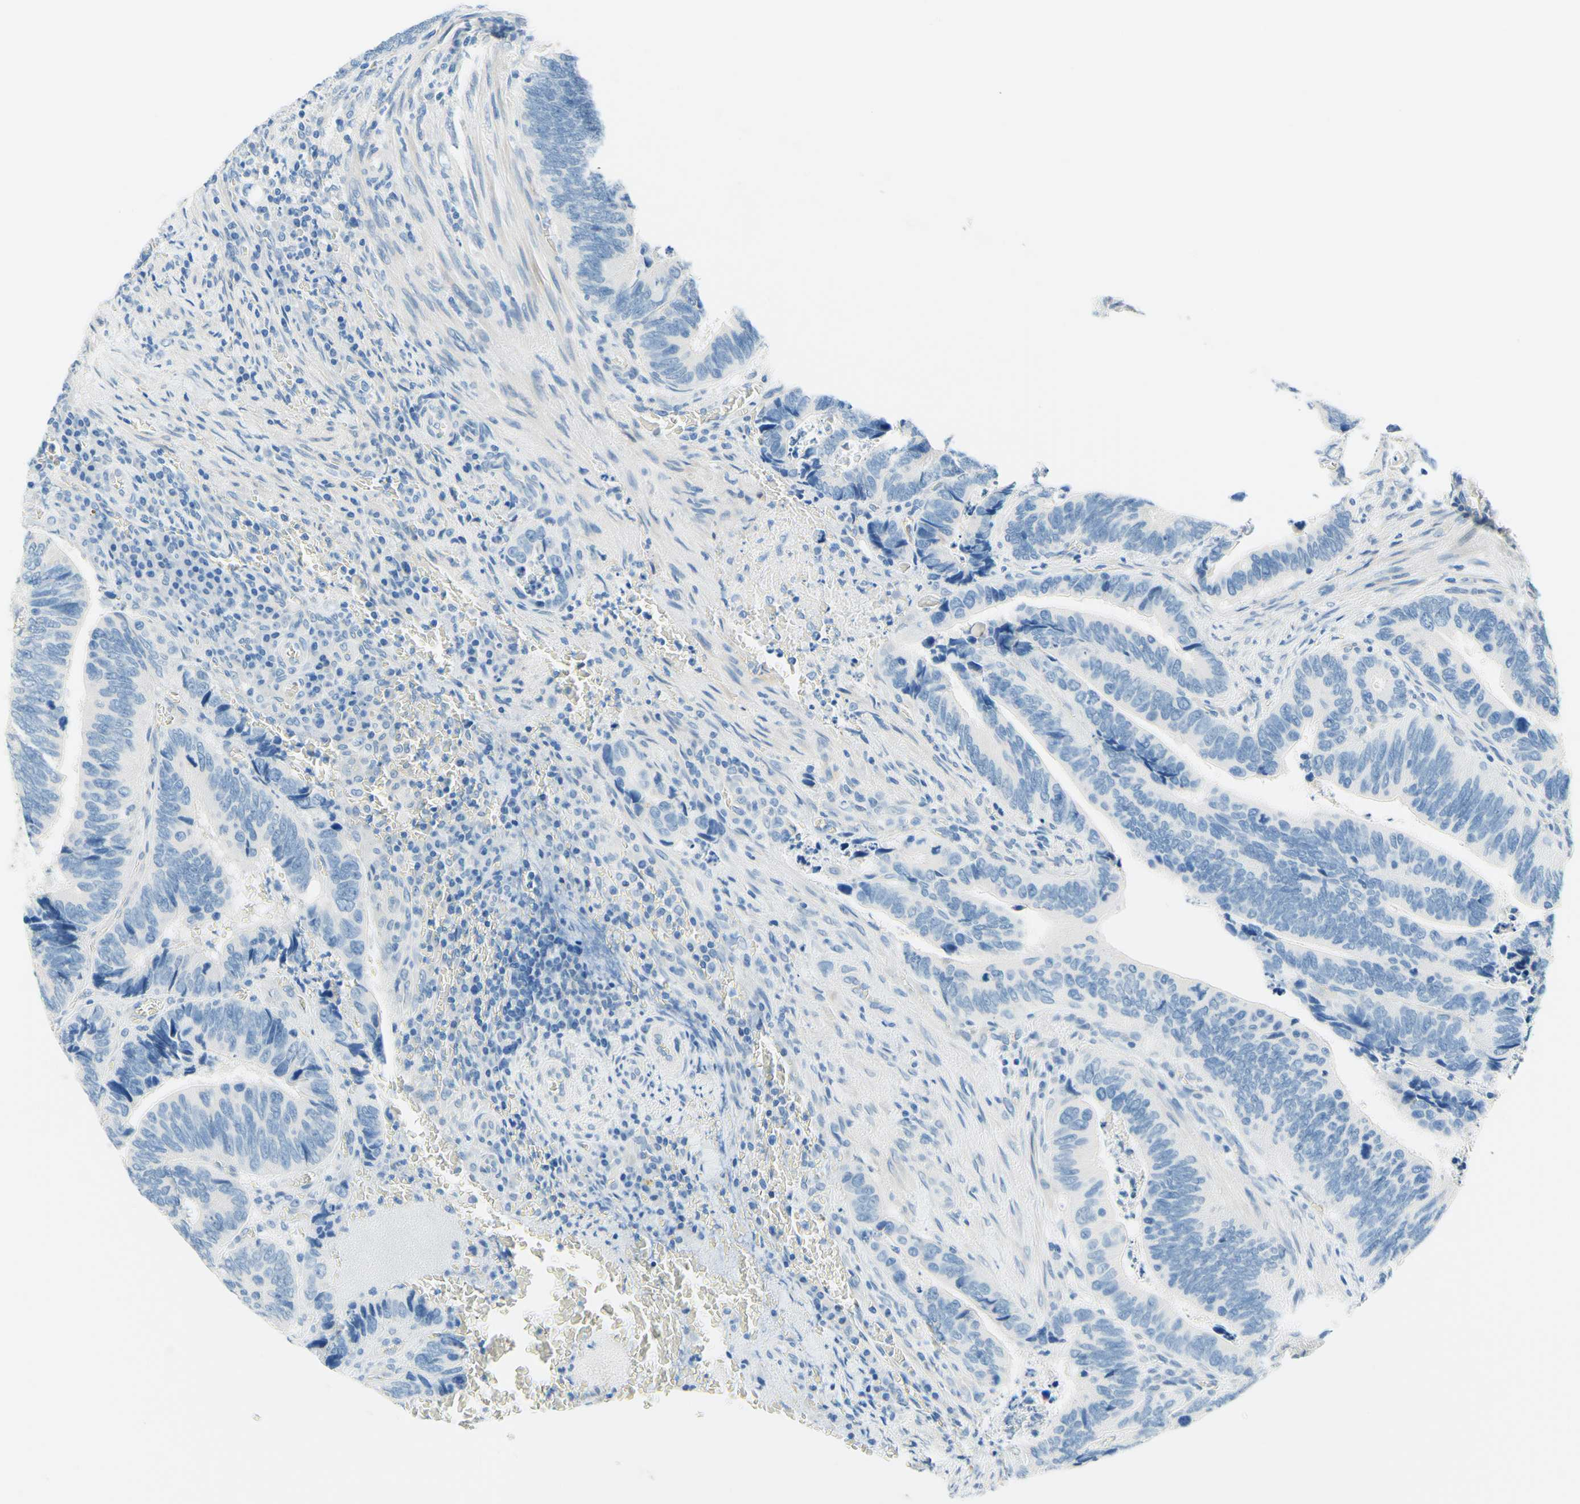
{"staining": {"intensity": "negative", "quantity": "none", "location": "none"}, "tissue": "colorectal cancer", "cell_type": "Tumor cells", "image_type": "cancer", "snomed": [{"axis": "morphology", "description": "Adenocarcinoma, NOS"}, {"axis": "topography", "description": "Colon"}], "caption": "IHC histopathology image of neoplastic tissue: colorectal cancer (adenocarcinoma) stained with DAB demonstrates no significant protein staining in tumor cells.", "gene": "PASD1", "patient": {"sex": "male", "age": 72}}